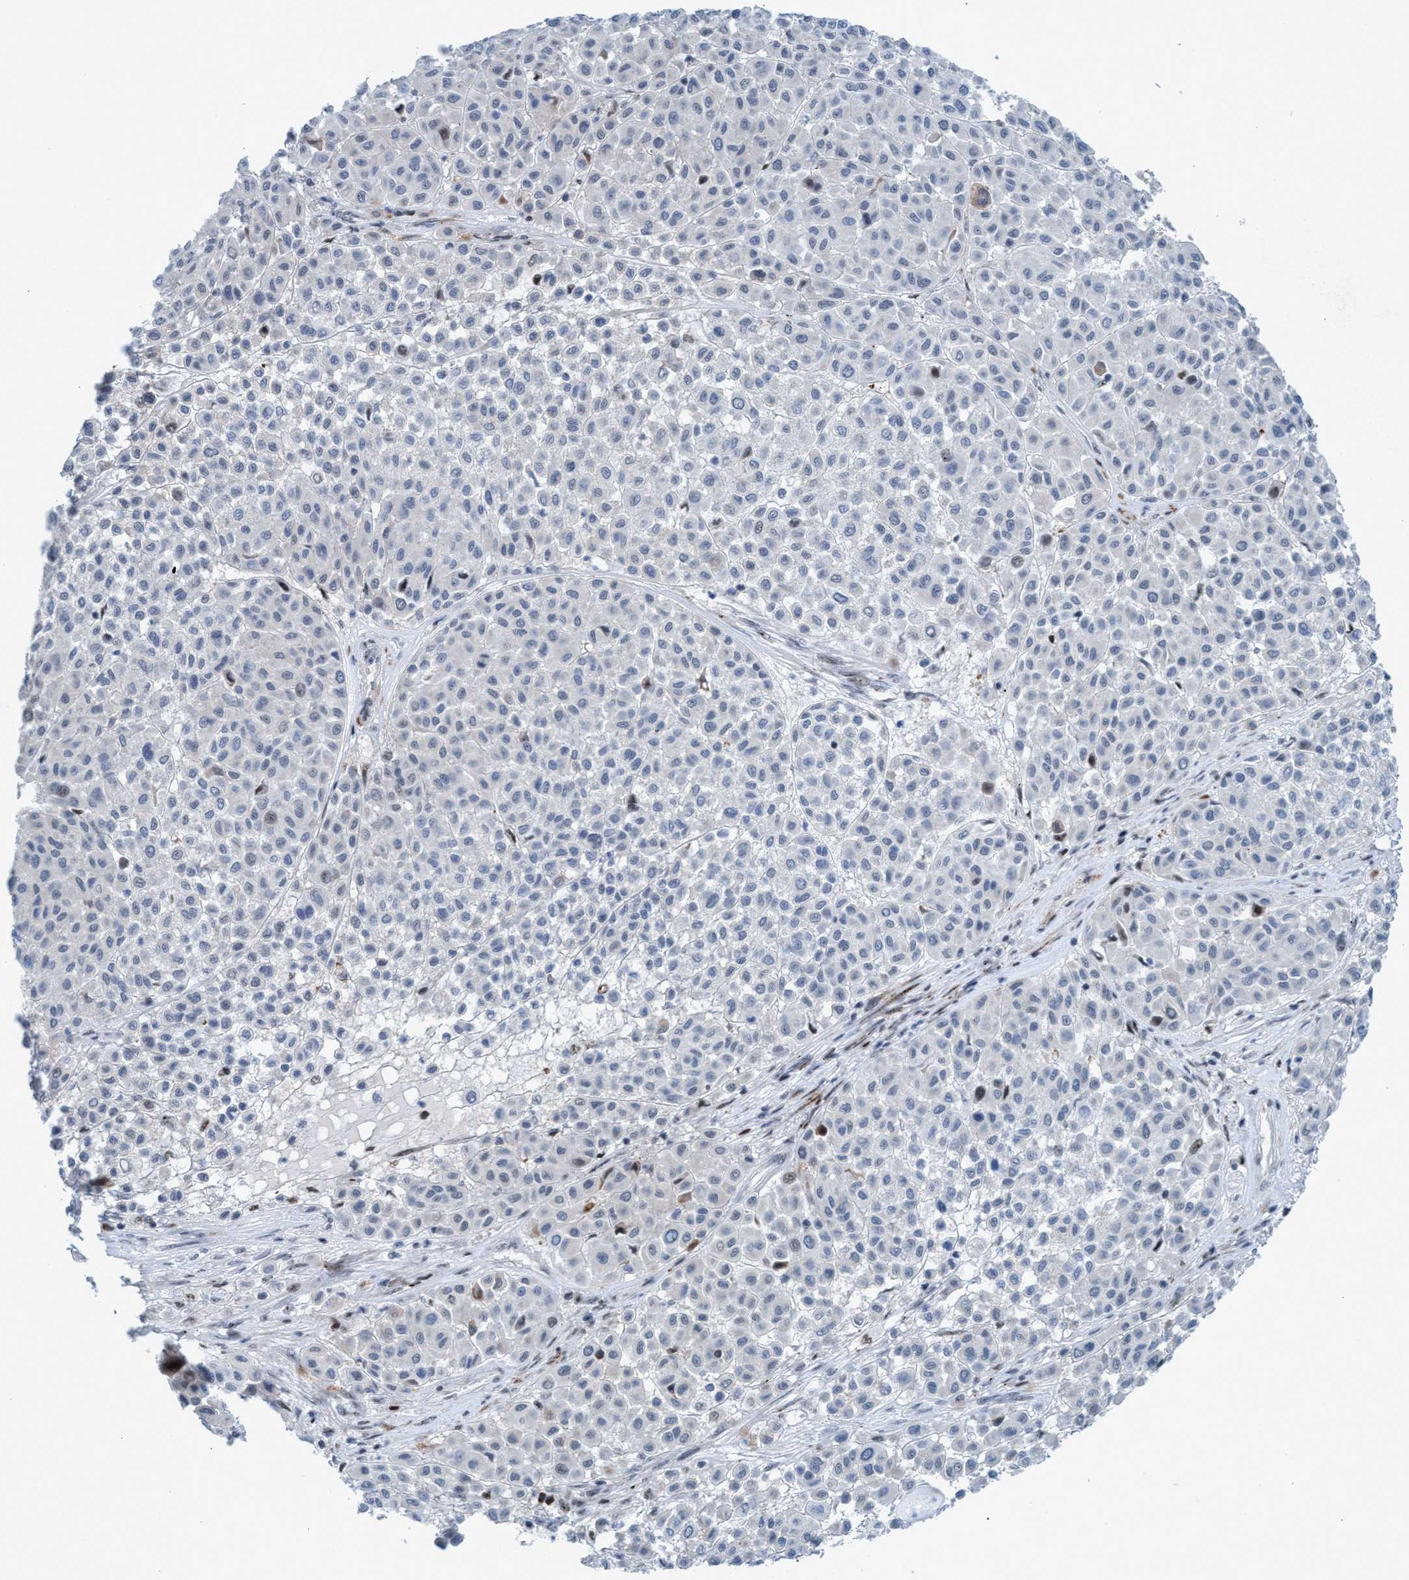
{"staining": {"intensity": "negative", "quantity": "none", "location": "none"}, "tissue": "melanoma", "cell_type": "Tumor cells", "image_type": "cancer", "snomed": [{"axis": "morphology", "description": "Malignant melanoma, Metastatic site"}, {"axis": "topography", "description": "Soft tissue"}], "caption": "The immunohistochemistry photomicrograph has no significant staining in tumor cells of malignant melanoma (metastatic site) tissue.", "gene": "CWC27", "patient": {"sex": "male", "age": 41}}